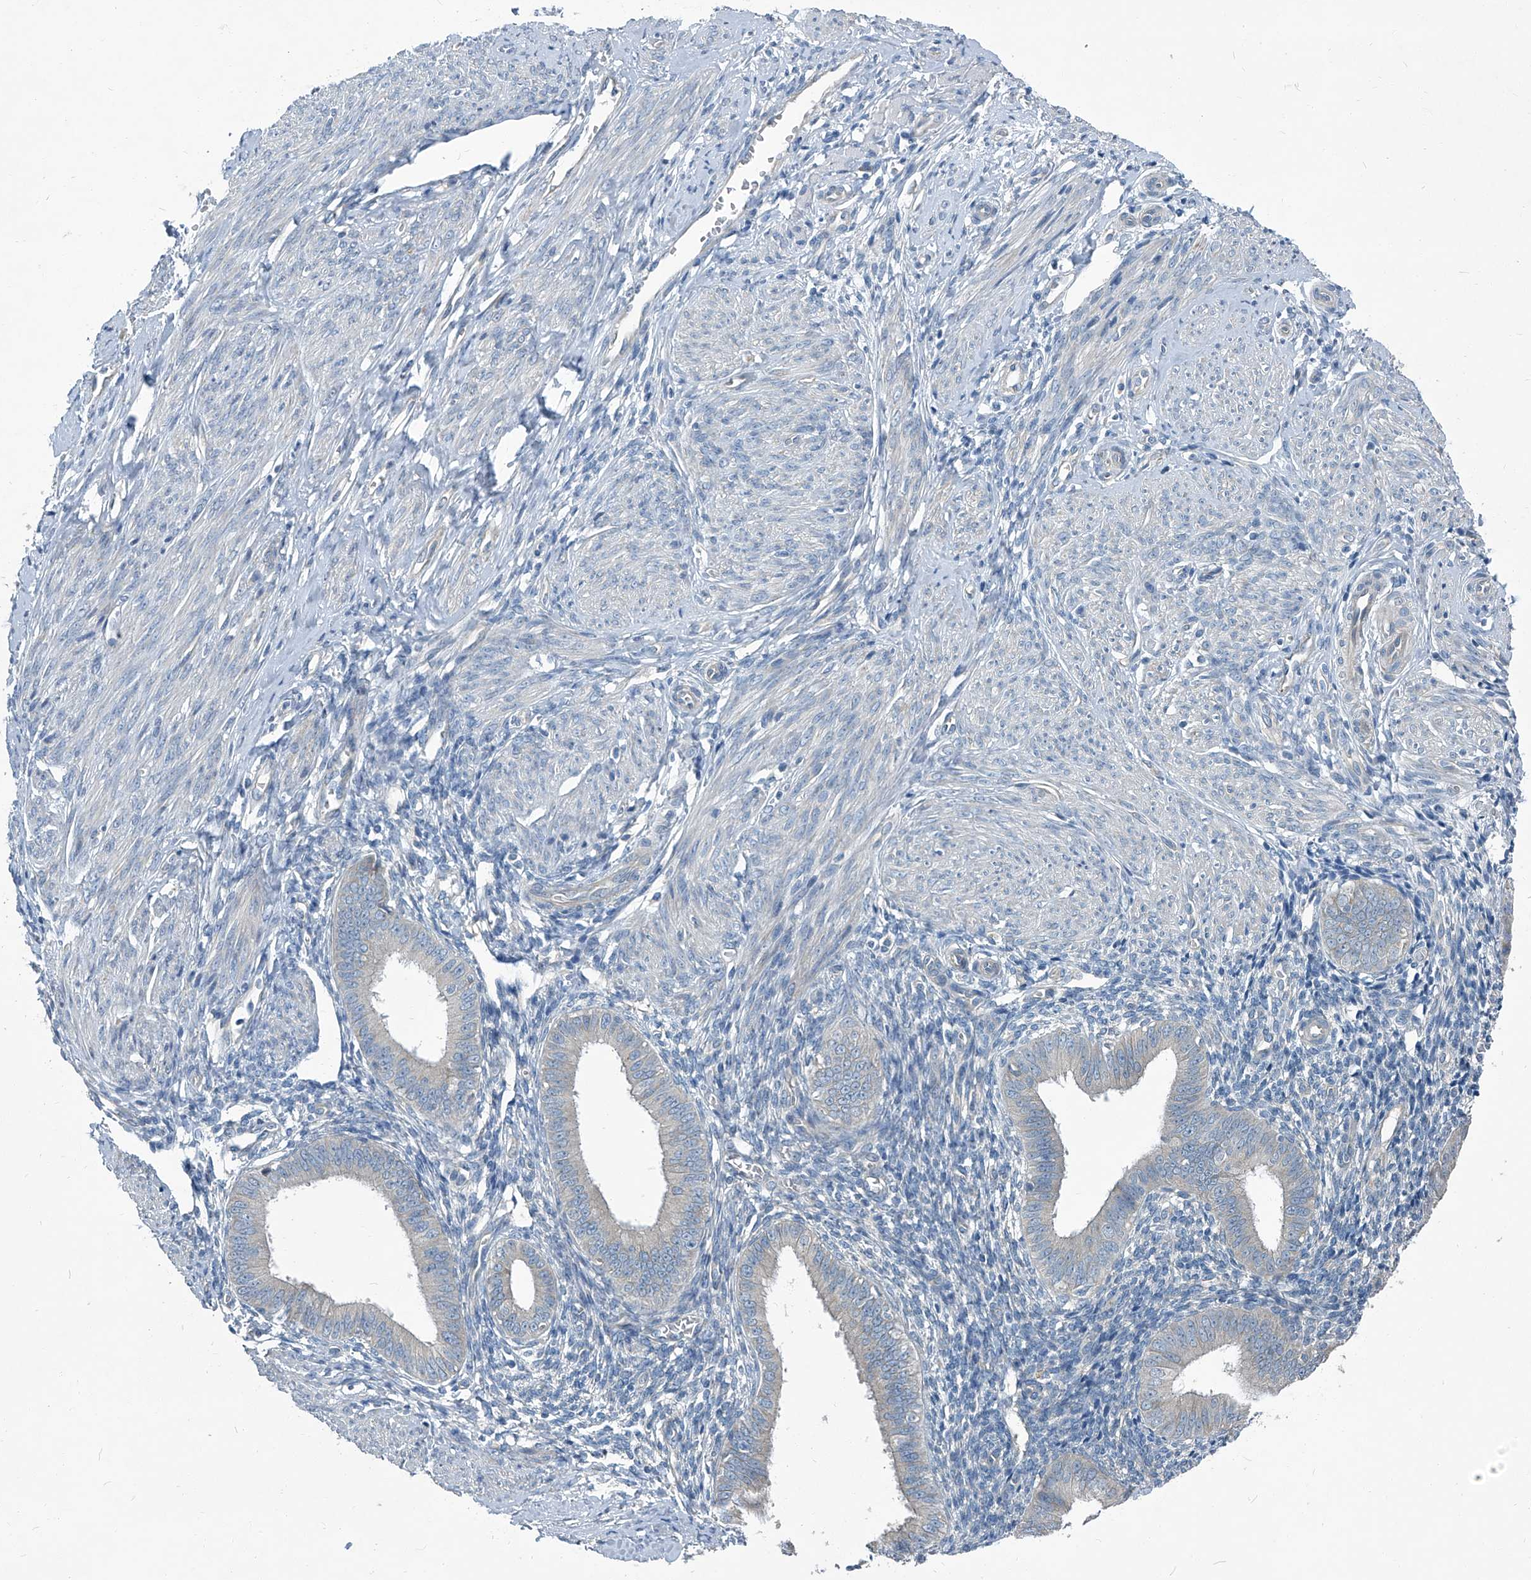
{"staining": {"intensity": "negative", "quantity": "none", "location": "none"}, "tissue": "endometrium", "cell_type": "Cells in endometrial stroma", "image_type": "normal", "snomed": [{"axis": "morphology", "description": "Normal tissue, NOS"}, {"axis": "topography", "description": "Uterus"}, {"axis": "topography", "description": "Endometrium"}], "caption": "High power microscopy image of an immunohistochemistry (IHC) histopathology image of benign endometrium, revealing no significant positivity in cells in endometrial stroma.", "gene": "SLC26A11", "patient": {"sex": "female", "age": 48}}